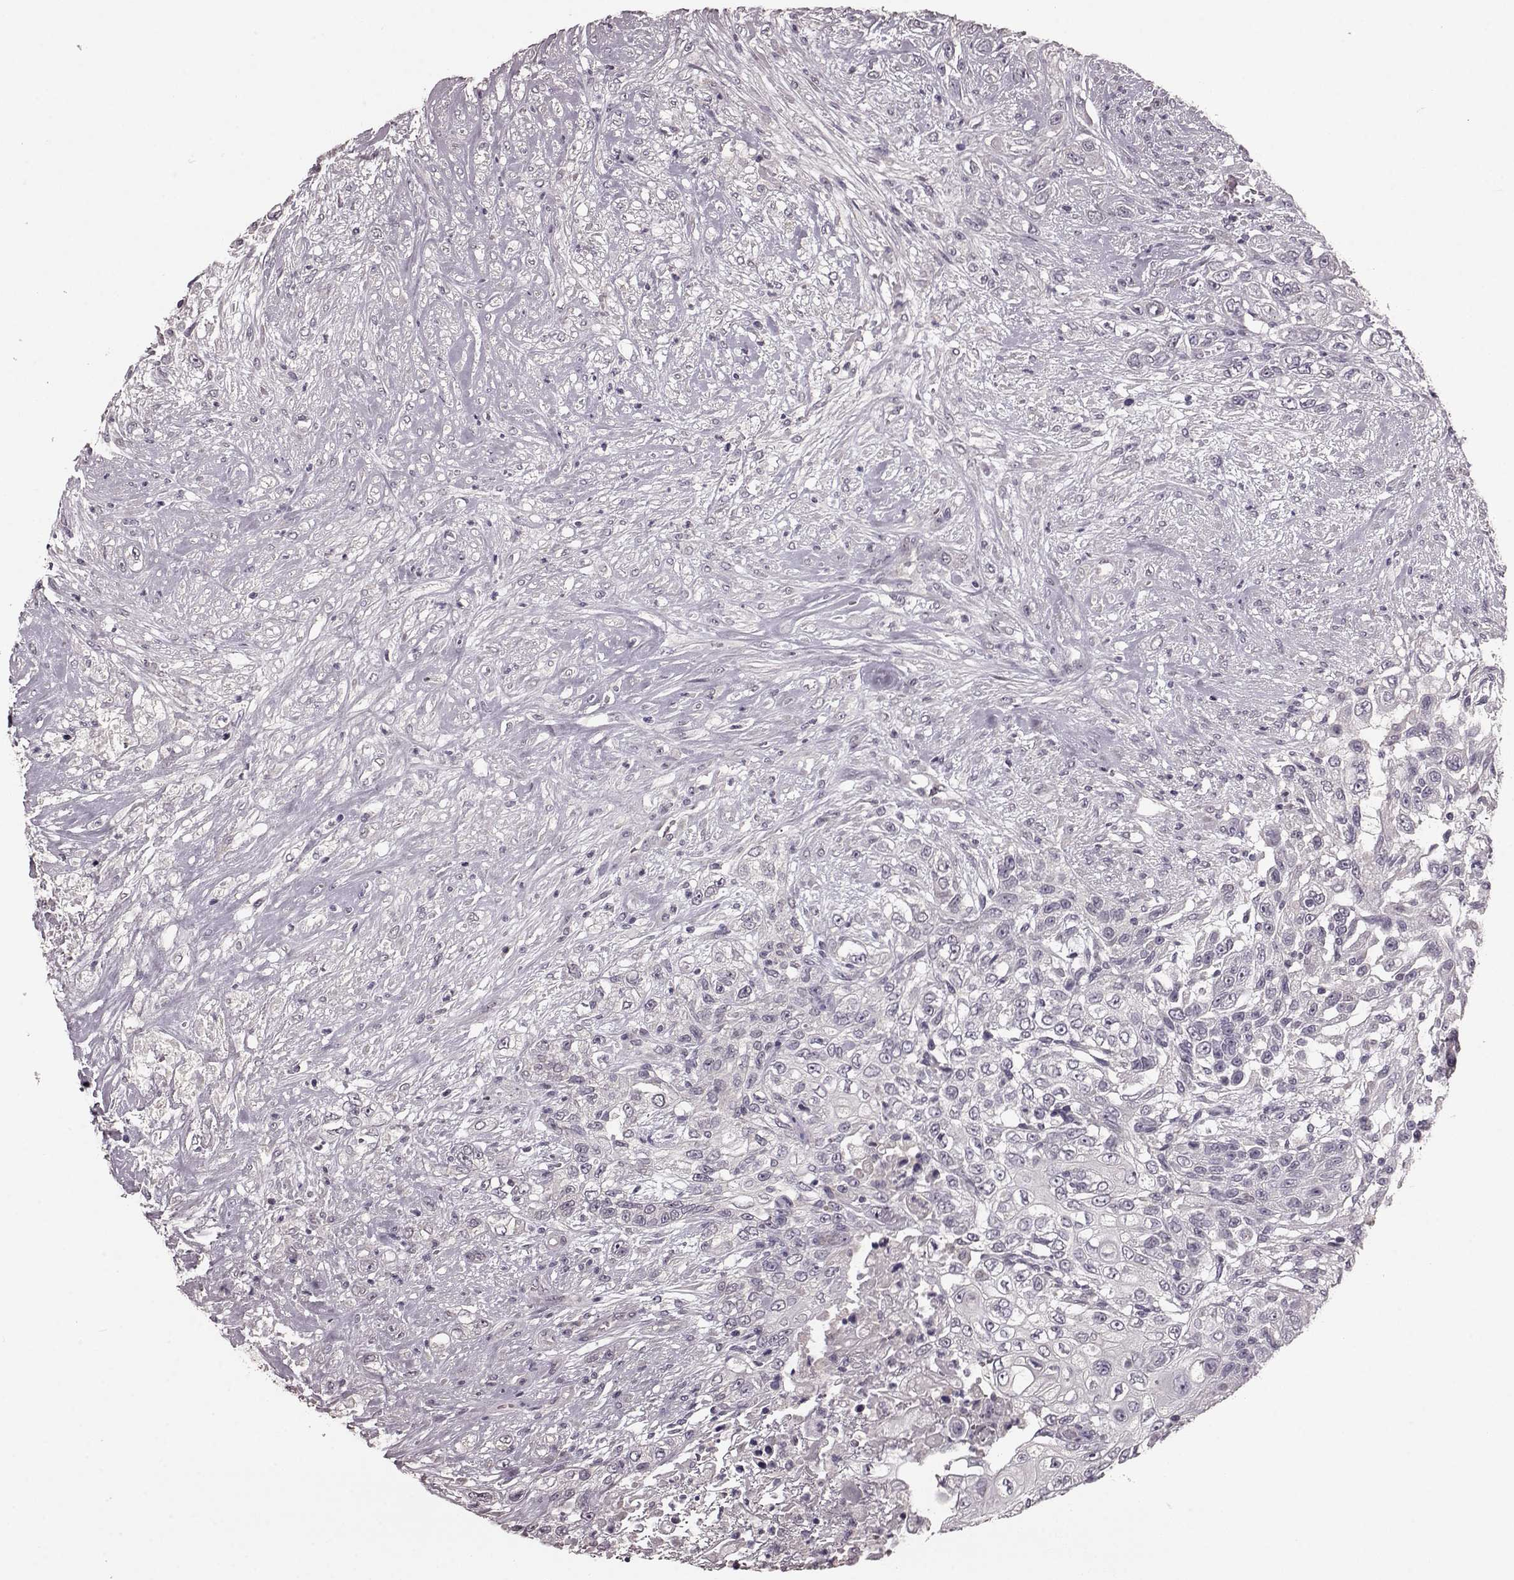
{"staining": {"intensity": "negative", "quantity": "none", "location": "none"}, "tissue": "urothelial cancer", "cell_type": "Tumor cells", "image_type": "cancer", "snomed": [{"axis": "morphology", "description": "Urothelial carcinoma, High grade"}, {"axis": "topography", "description": "Urinary bladder"}], "caption": "High magnification brightfield microscopy of high-grade urothelial carcinoma stained with DAB (3,3'-diaminobenzidine) (brown) and counterstained with hematoxylin (blue): tumor cells show no significant positivity.", "gene": "SLC52A3", "patient": {"sex": "female", "age": 56}}